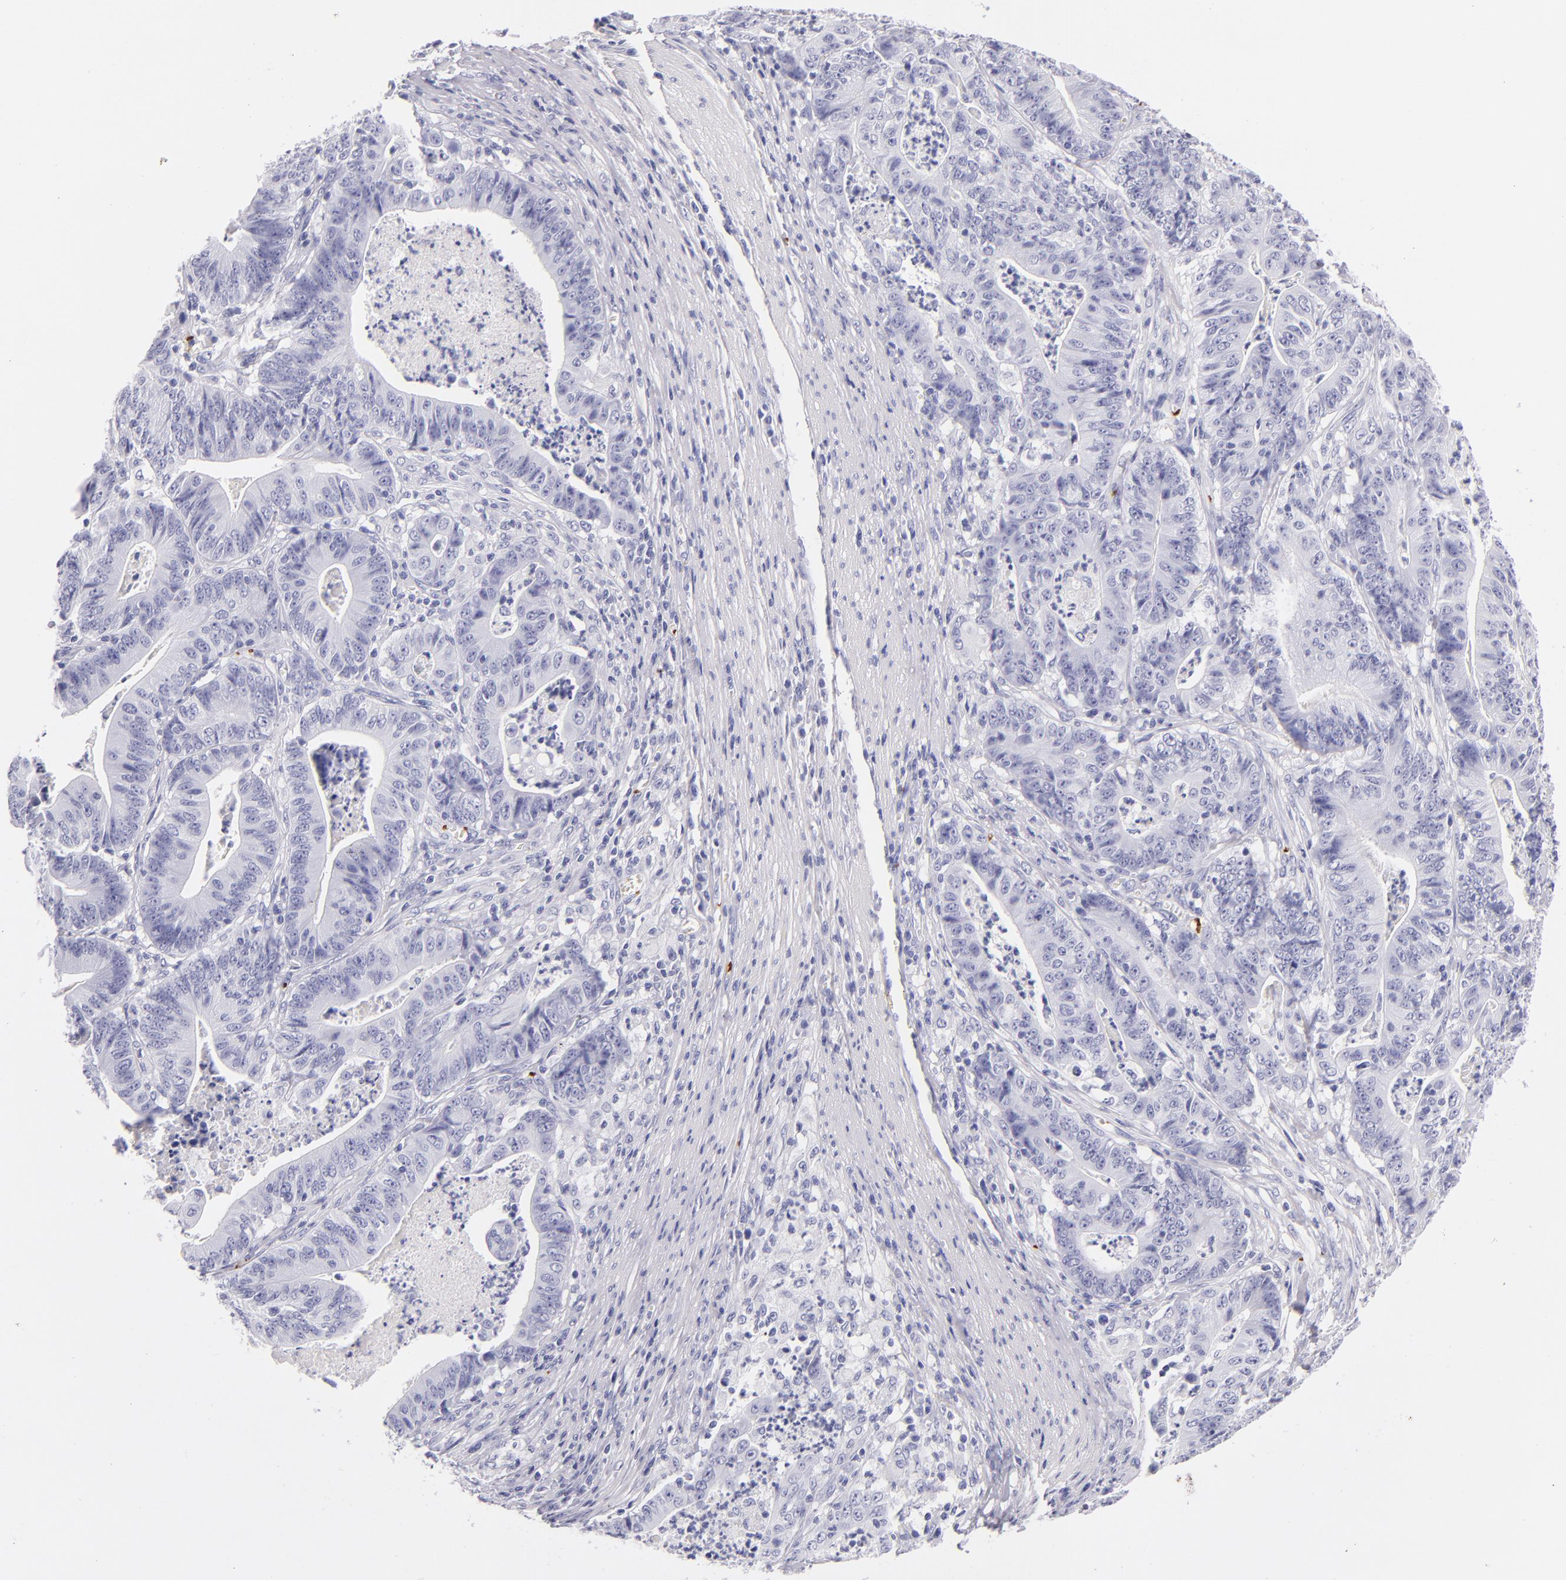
{"staining": {"intensity": "negative", "quantity": "none", "location": "none"}, "tissue": "stomach cancer", "cell_type": "Tumor cells", "image_type": "cancer", "snomed": [{"axis": "morphology", "description": "Adenocarcinoma, NOS"}, {"axis": "topography", "description": "Stomach, lower"}], "caption": "There is no significant expression in tumor cells of adenocarcinoma (stomach). (DAB (3,3'-diaminobenzidine) IHC with hematoxylin counter stain).", "gene": "GP1BA", "patient": {"sex": "female", "age": 86}}